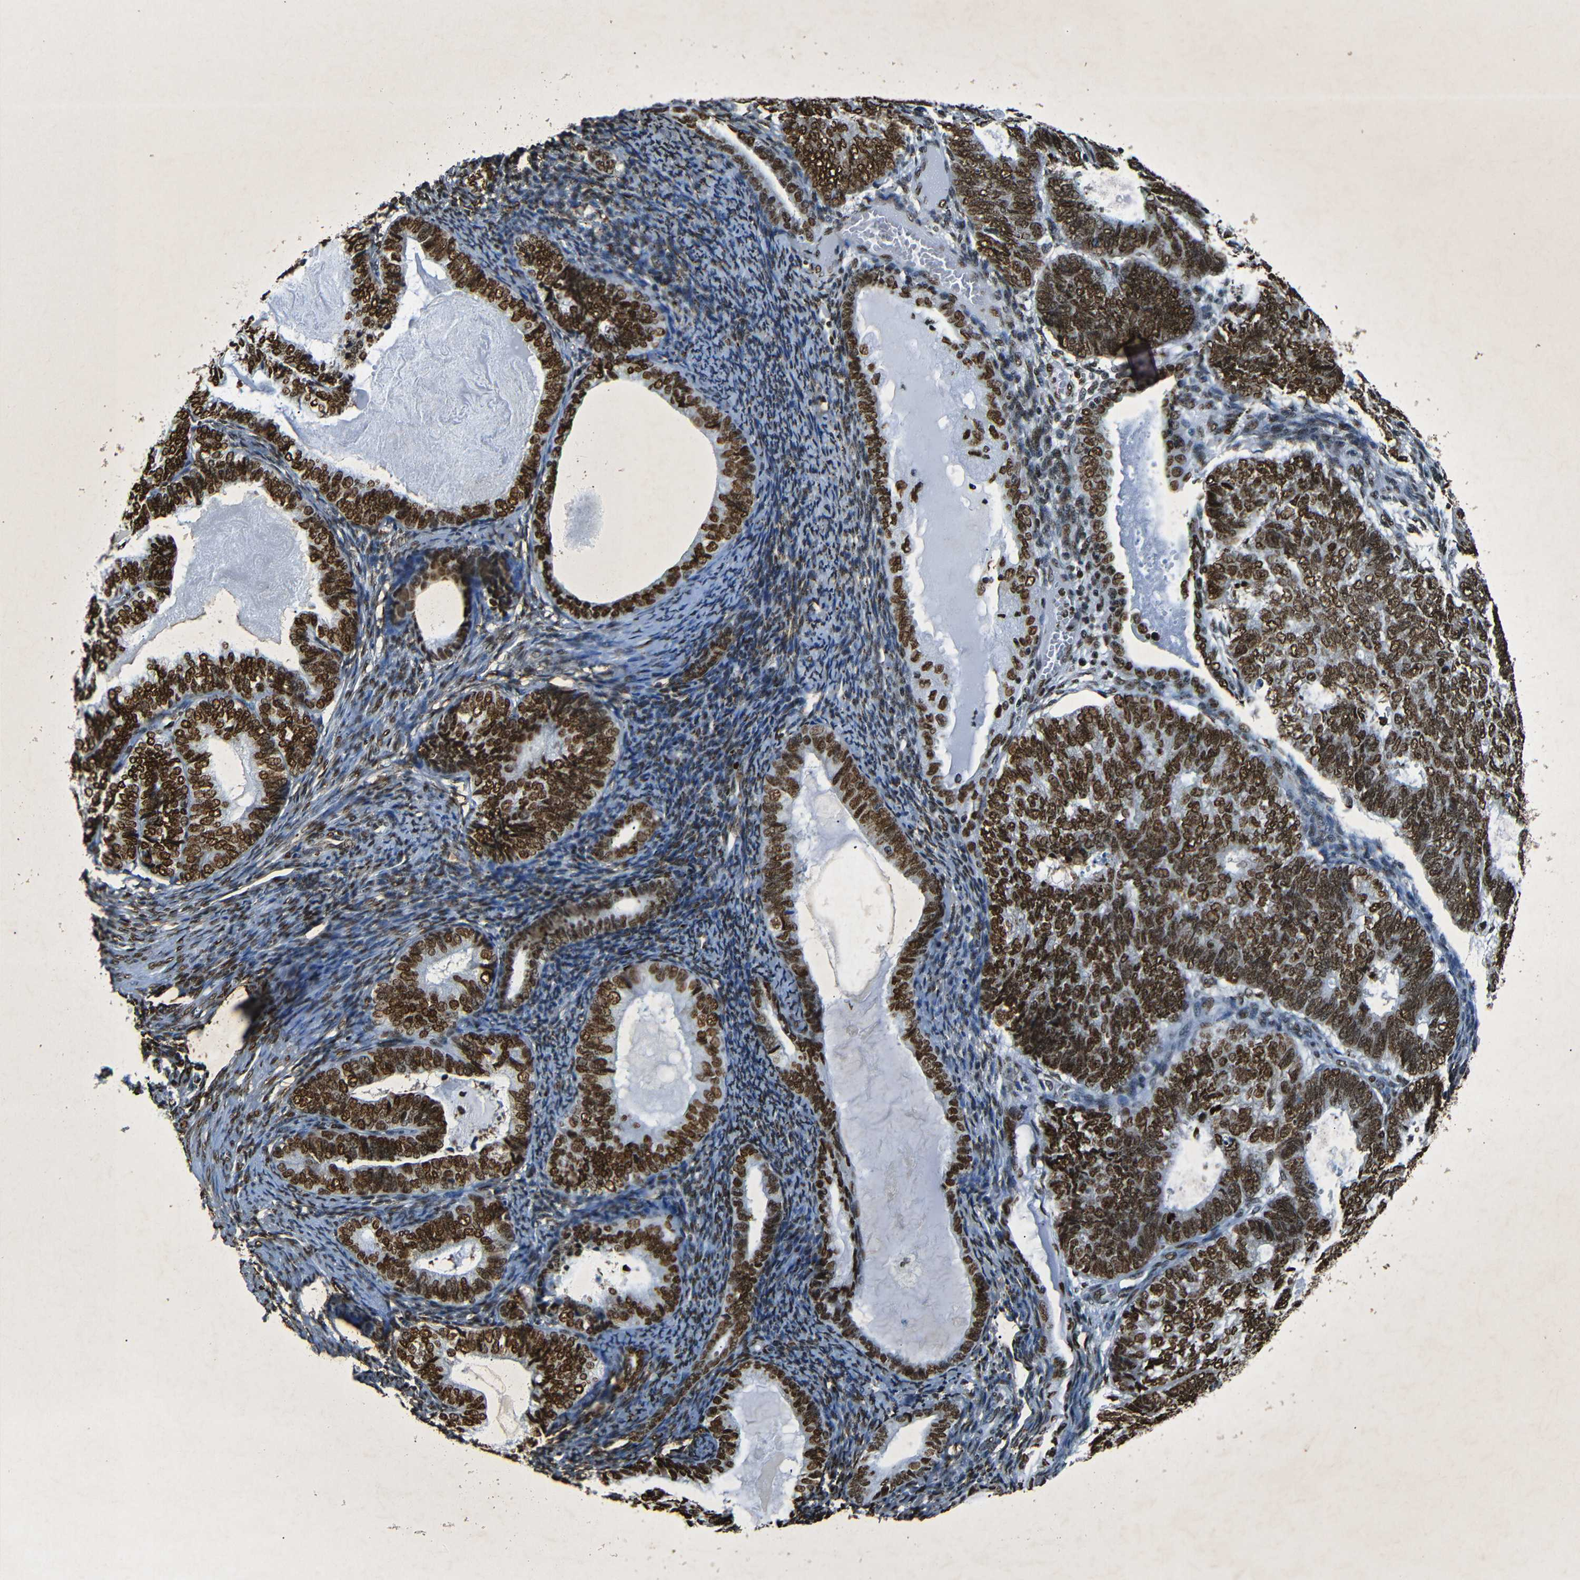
{"staining": {"intensity": "strong", "quantity": ">75%", "location": "nuclear"}, "tissue": "endometrial cancer", "cell_type": "Tumor cells", "image_type": "cancer", "snomed": [{"axis": "morphology", "description": "Adenocarcinoma, NOS"}, {"axis": "topography", "description": "Uterus"}], "caption": "Protein analysis of endometrial cancer (adenocarcinoma) tissue demonstrates strong nuclear staining in about >75% of tumor cells.", "gene": "HMGN1", "patient": {"sex": "female", "age": 60}}